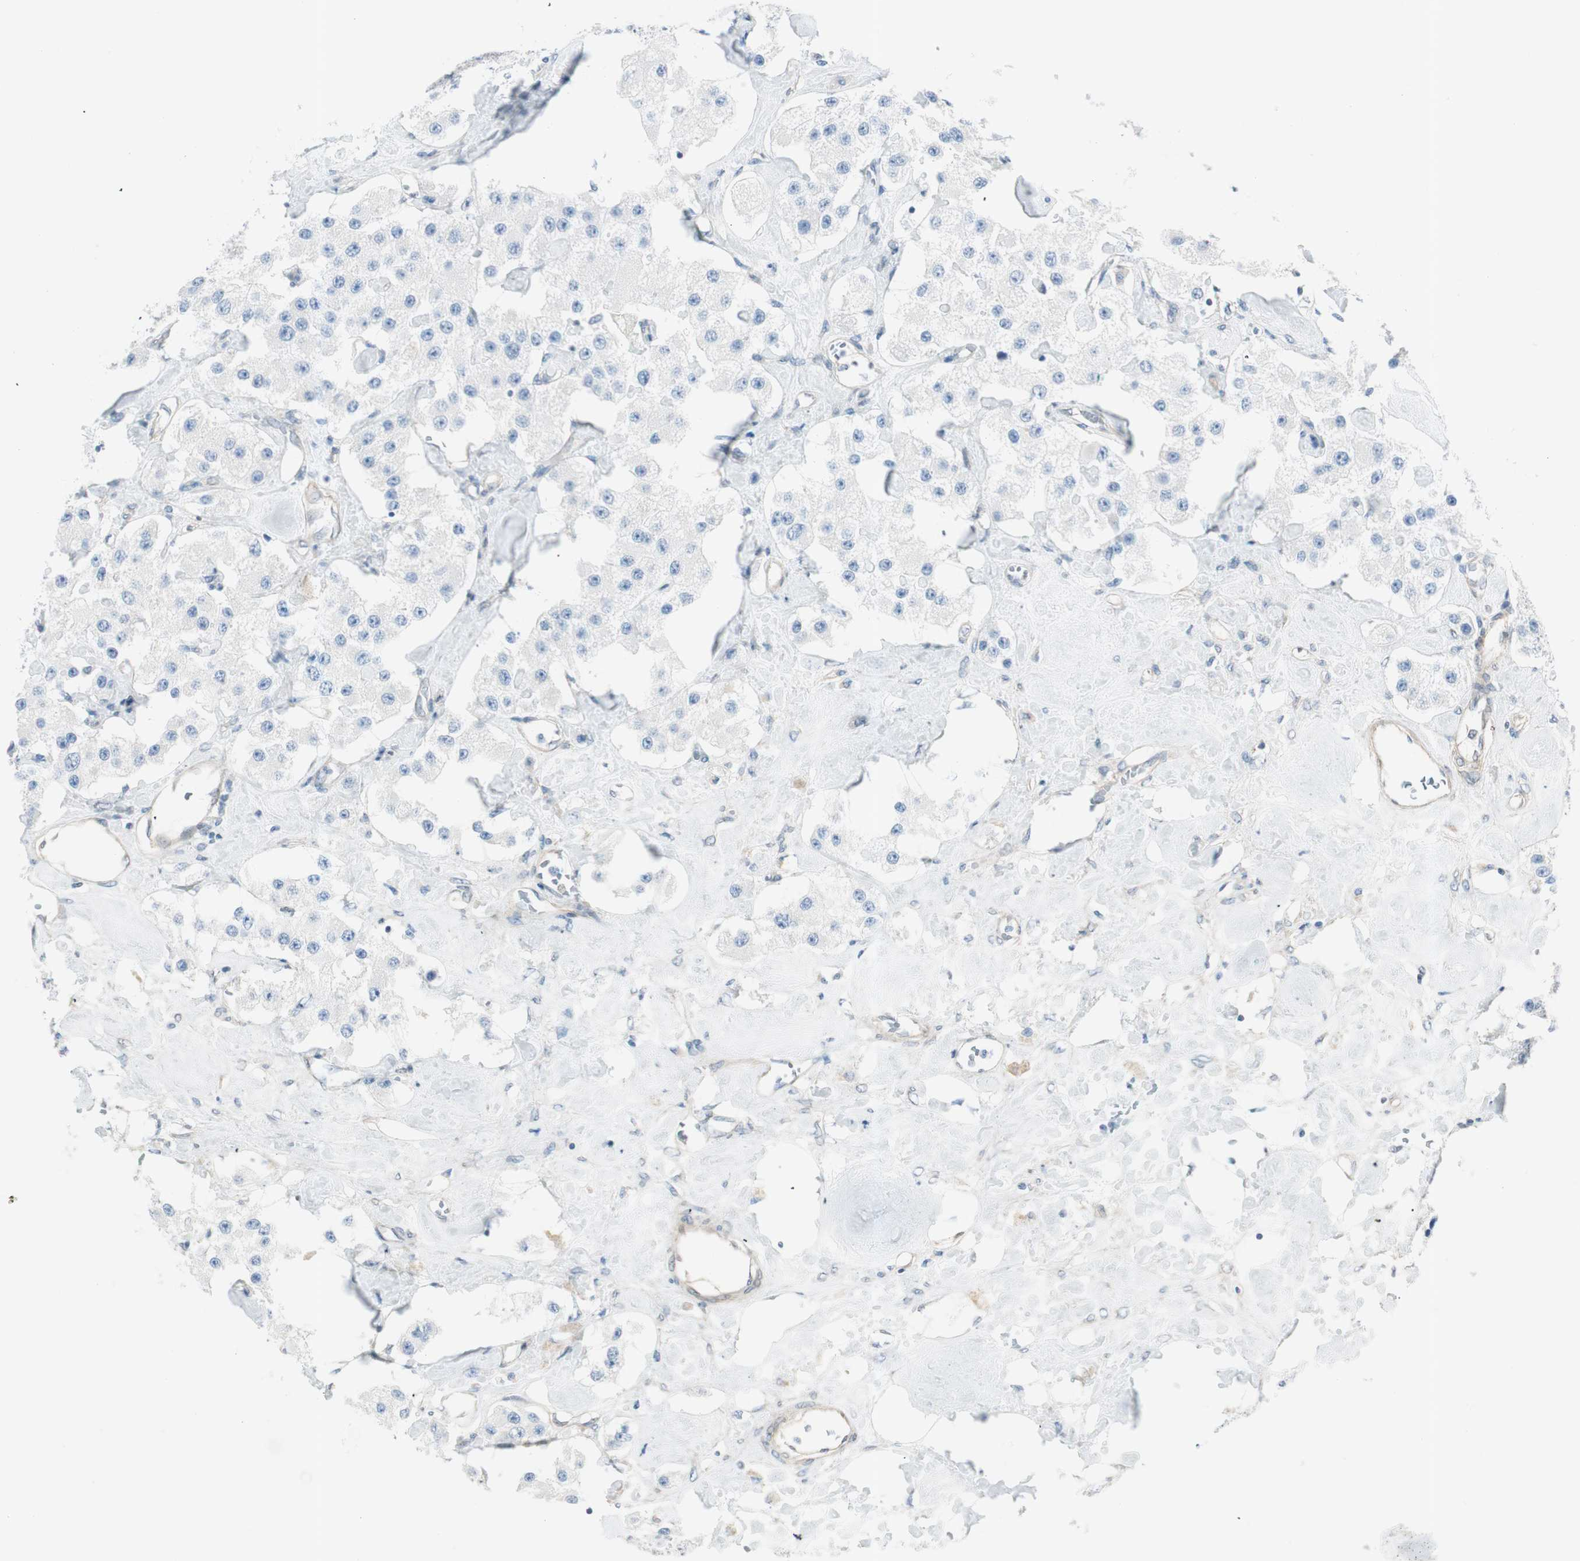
{"staining": {"intensity": "negative", "quantity": "none", "location": "none"}, "tissue": "carcinoid", "cell_type": "Tumor cells", "image_type": "cancer", "snomed": [{"axis": "morphology", "description": "Carcinoid, malignant, NOS"}, {"axis": "topography", "description": "Pancreas"}], "caption": "Tumor cells are negative for protein expression in human carcinoid (malignant). (DAB (3,3'-diaminobenzidine) immunohistochemistry visualized using brightfield microscopy, high magnification).", "gene": "CDK3", "patient": {"sex": "male", "age": 41}}